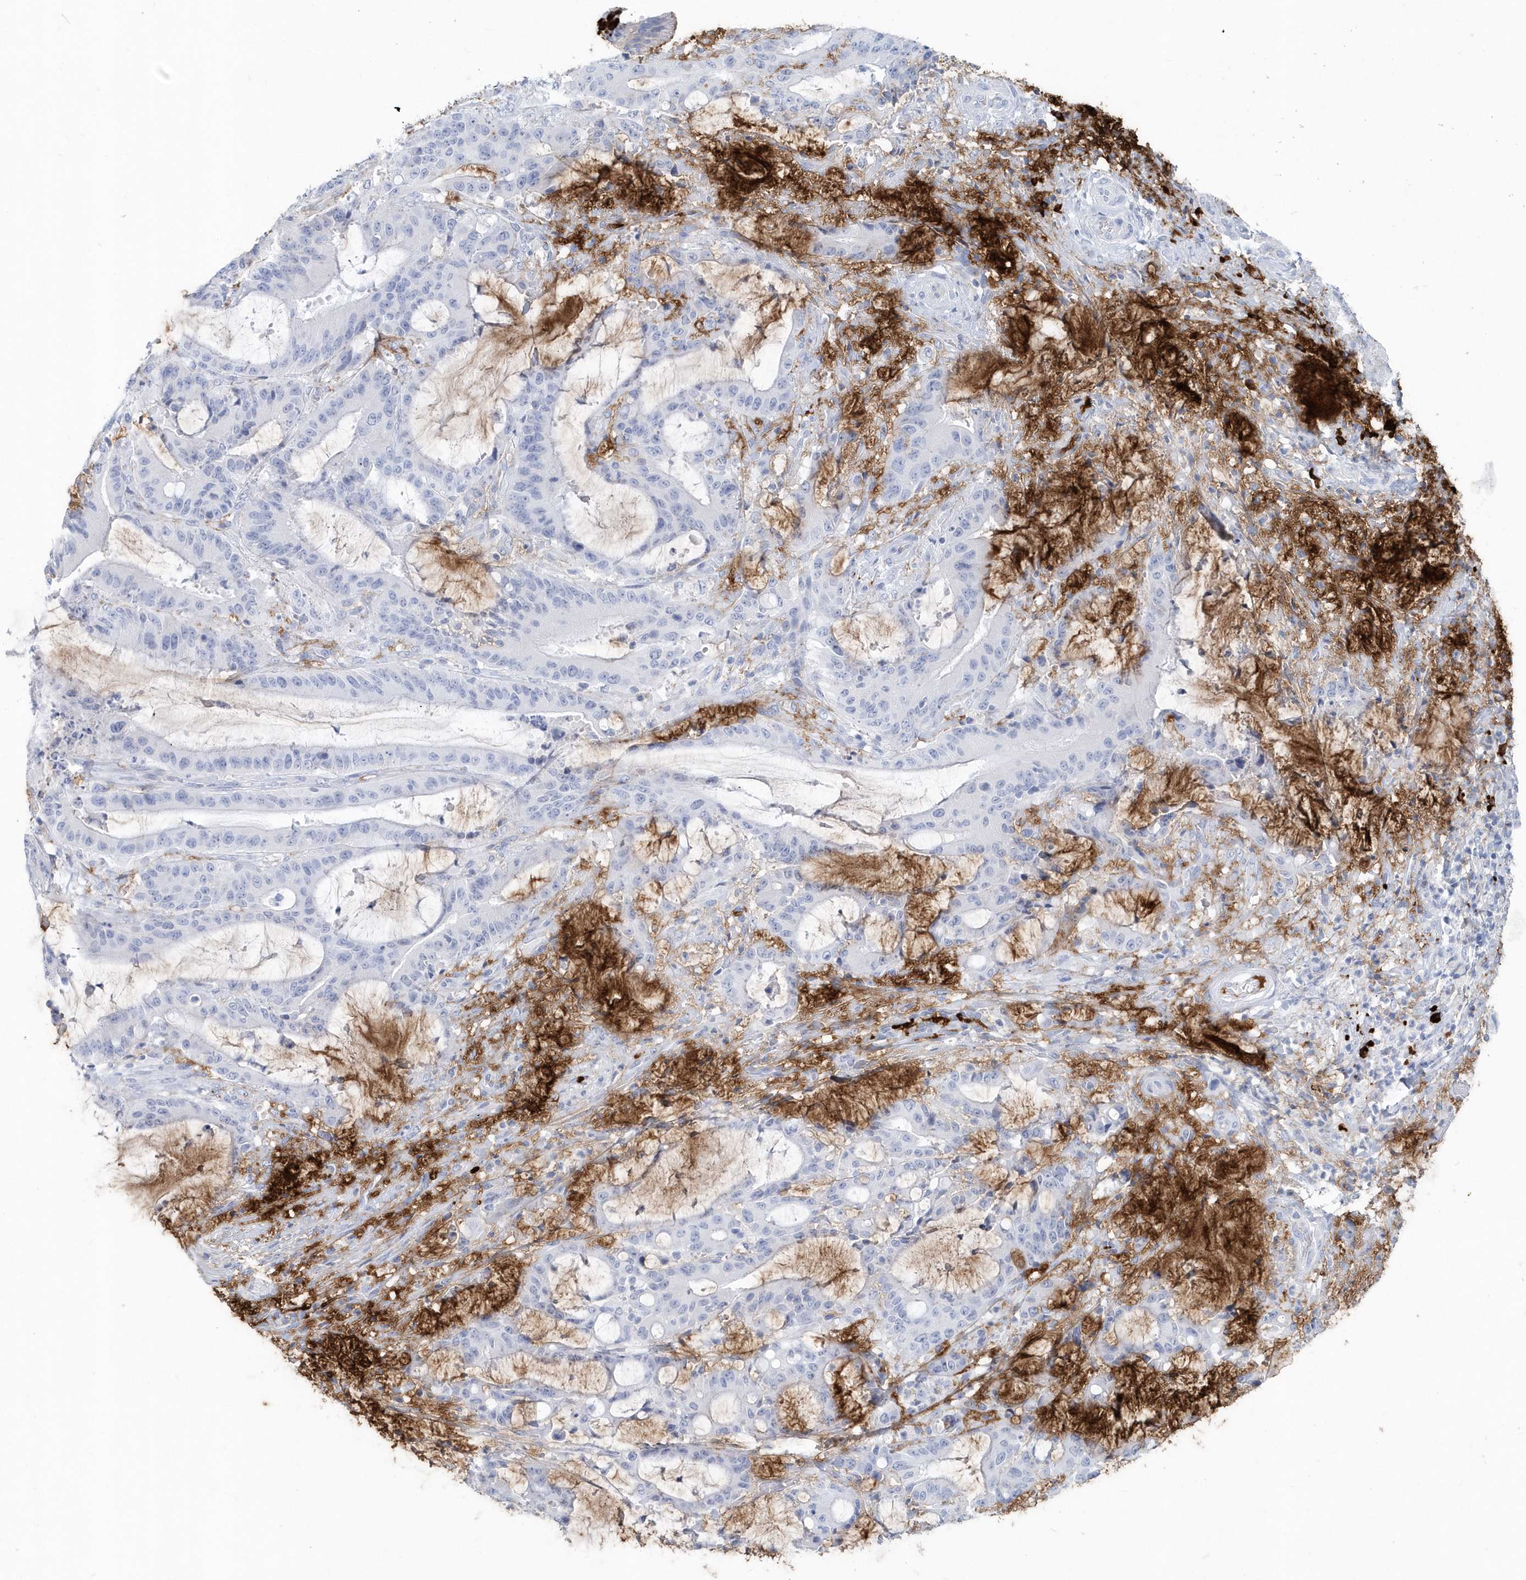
{"staining": {"intensity": "negative", "quantity": "none", "location": "none"}, "tissue": "liver cancer", "cell_type": "Tumor cells", "image_type": "cancer", "snomed": [{"axis": "morphology", "description": "Normal tissue, NOS"}, {"axis": "morphology", "description": "Cholangiocarcinoma"}, {"axis": "topography", "description": "Liver"}, {"axis": "topography", "description": "Peripheral nerve tissue"}], "caption": "A high-resolution micrograph shows immunohistochemistry (IHC) staining of cholangiocarcinoma (liver), which exhibits no significant expression in tumor cells.", "gene": "JCHAIN", "patient": {"sex": "female", "age": 73}}